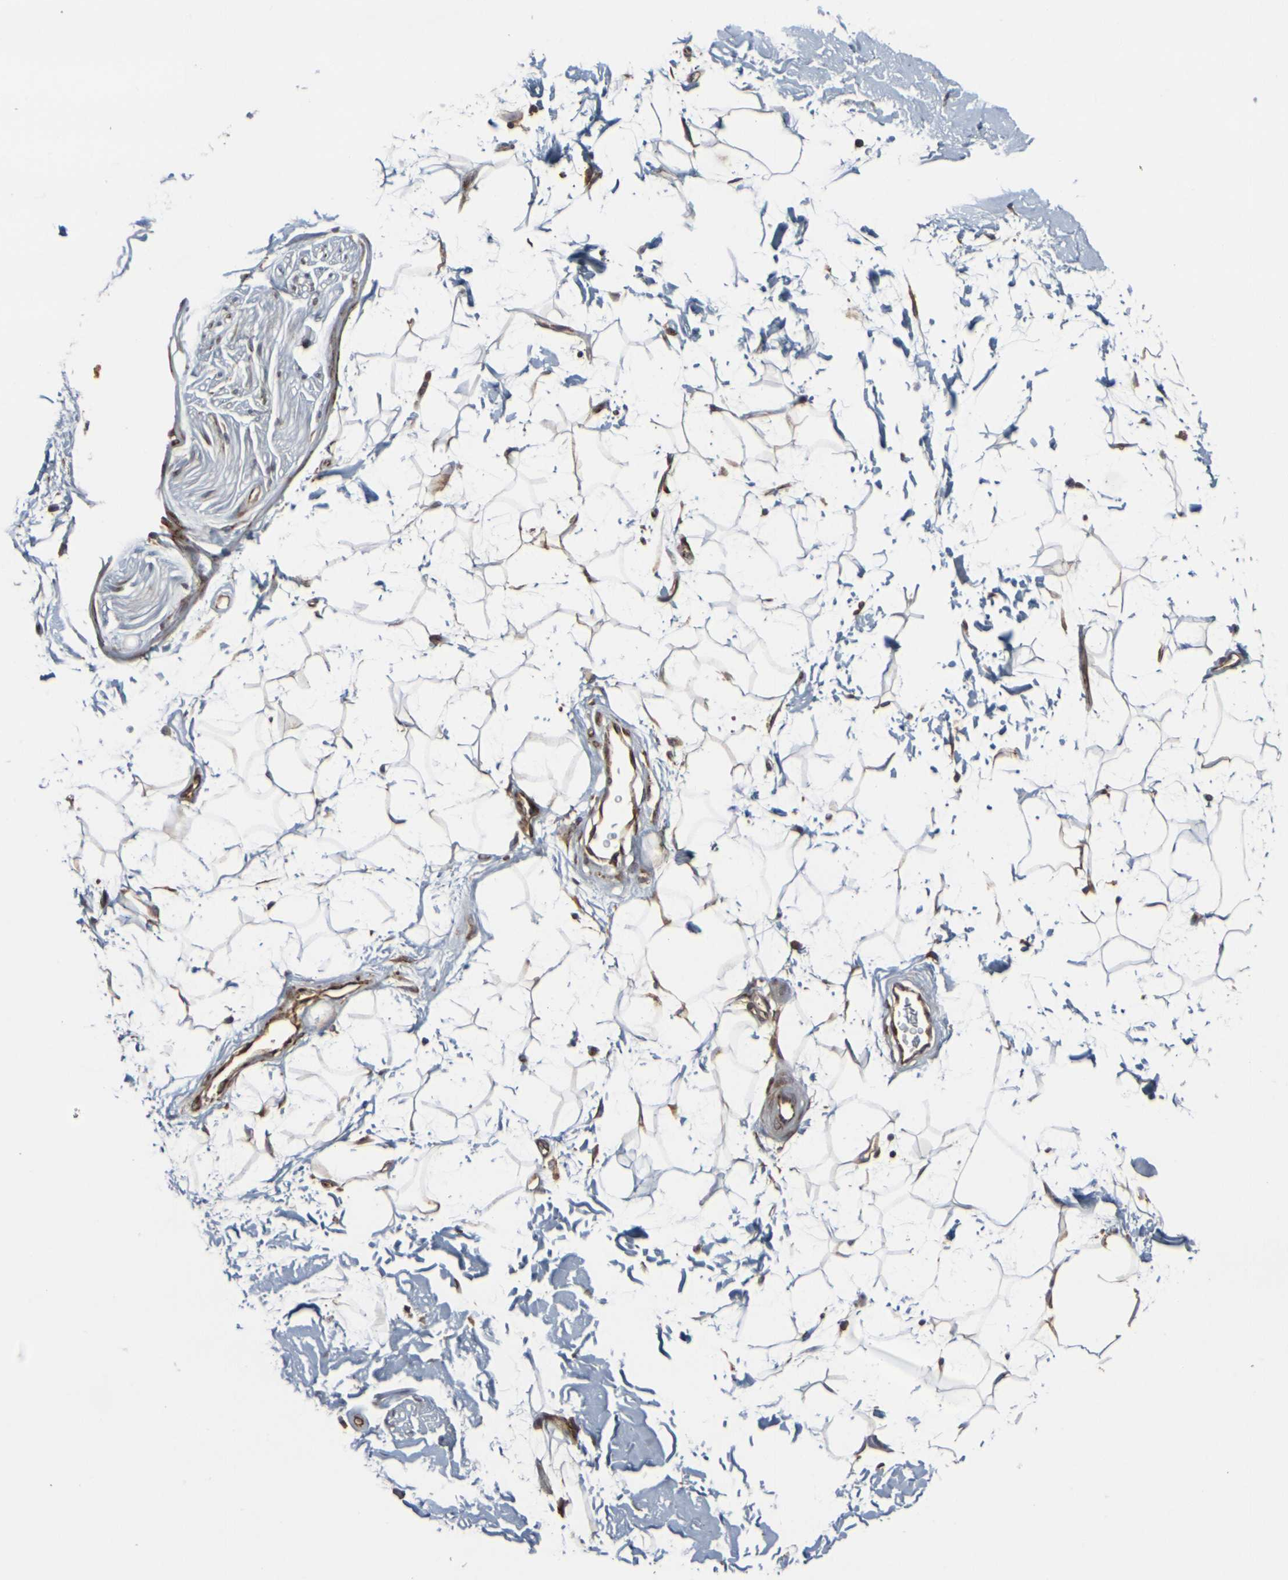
{"staining": {"intensity": "moderate", "quantity": ">75%", "location": "cytoplasmic/membranous"}, "tissue": "adipose tissue", "cell_type": "Adipocytes", "image_type": "normal", "snomed": [{"axis": "morphology", "description": "Normal tissue, NOS"}, {"axis": "topography", "description": "Soft tissue"}], "caption": "Immunohistochemical staining of unremarkable adipose tissue exhibits moderate cytoplasmic/membranous protein staining in about >75% of adipocytes.", "gene": "MARCHF2", "patient": {"sex": "male", "age": 72}}